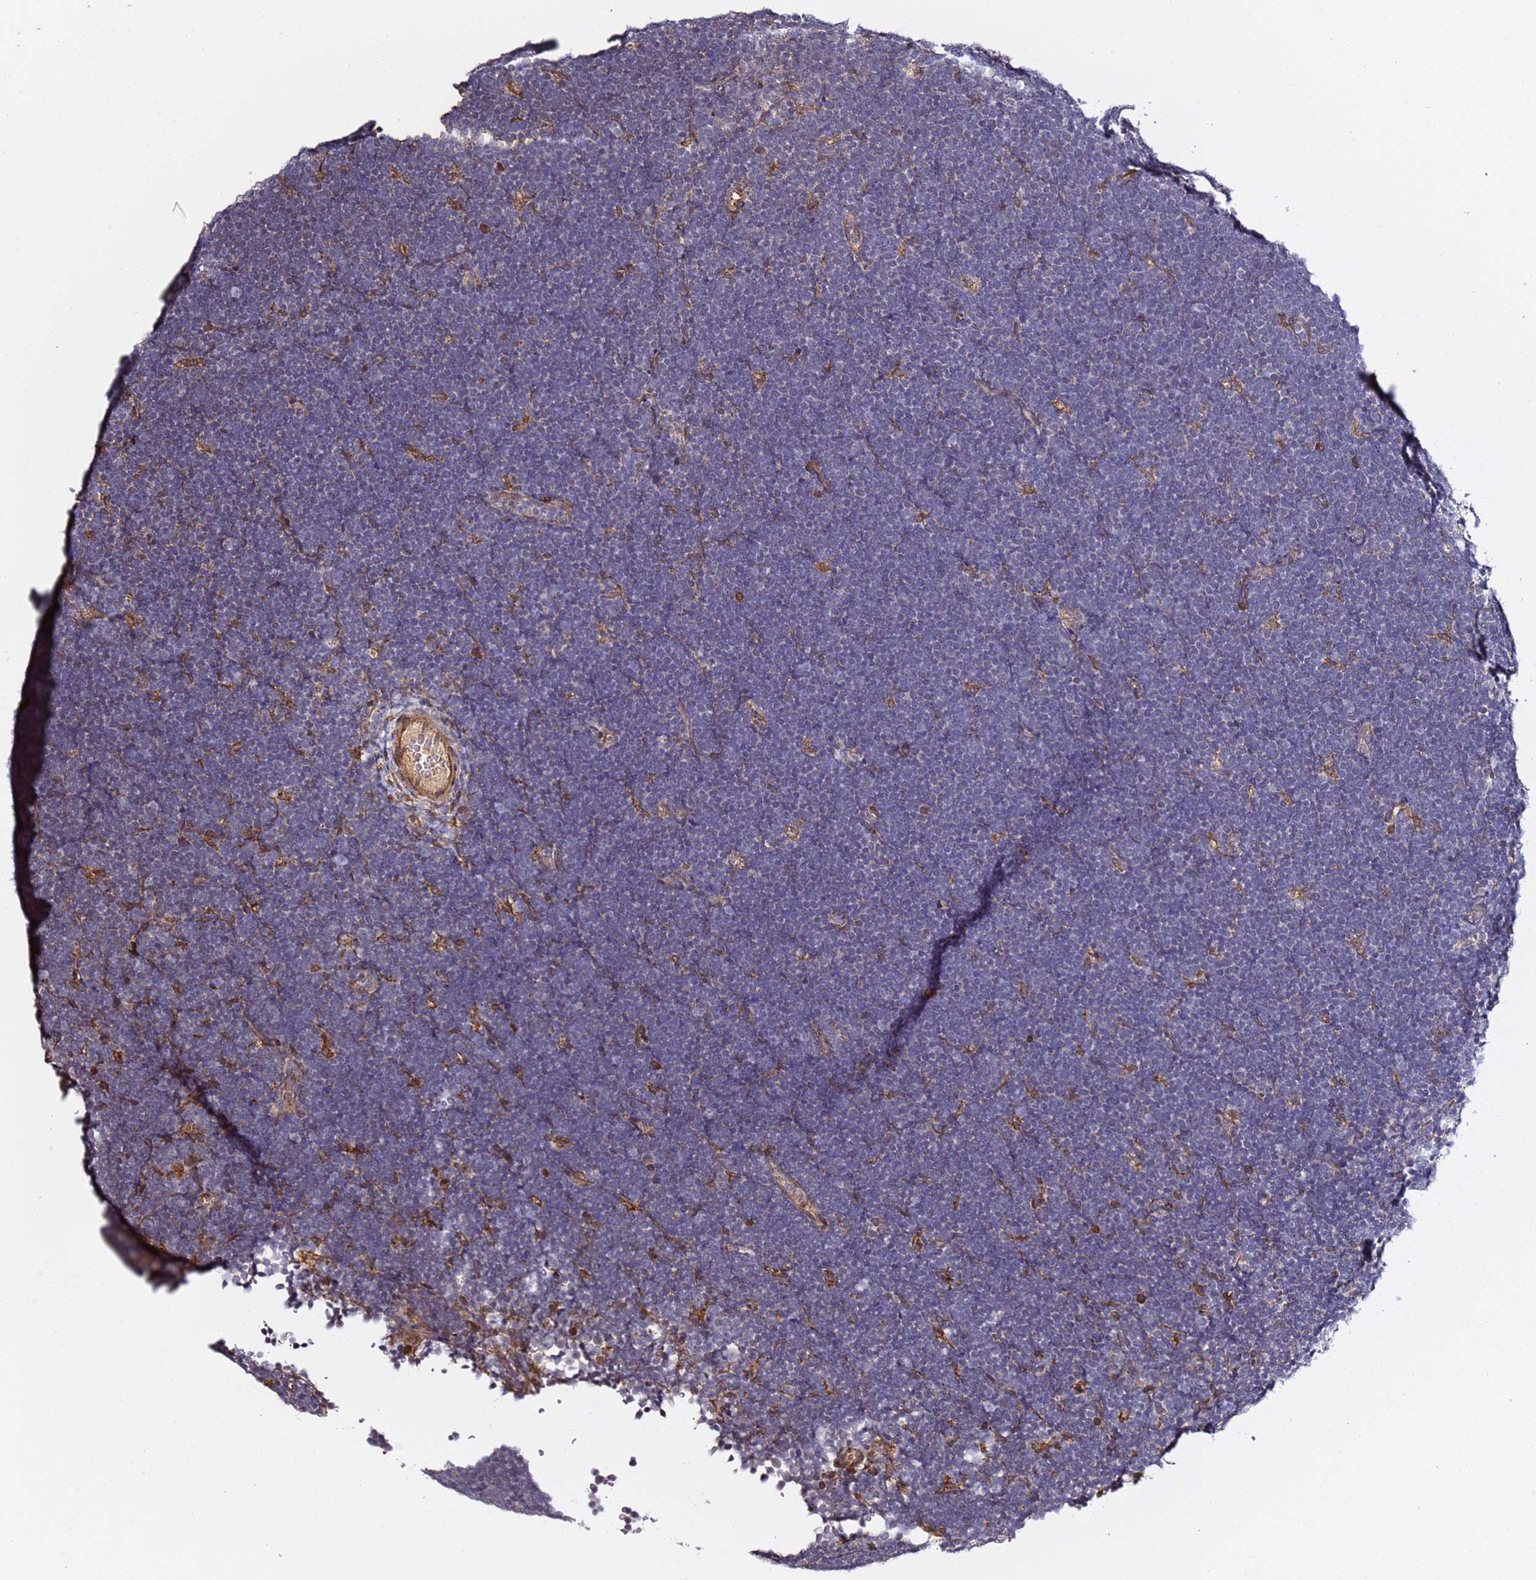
{"staining": {"intensity": "negative", "quantity": "none", "location": "none"}, "tissue": "lymphoma", "cell_type": "Tumor cells", "image_type": "cancer", "snomed": [{"axis": "morphology", "description": "Malignant lymphoma, non-Hodgkin's type, High grade"}, {"axis": "topography", "description": "Lymph node"}], "caption": "Lymphoma was stained to show a protein in brown. There is no significant positivity in tumor cells.", "gene": "PRKAB2", "patient": {"sex": "male", "age": 13}}